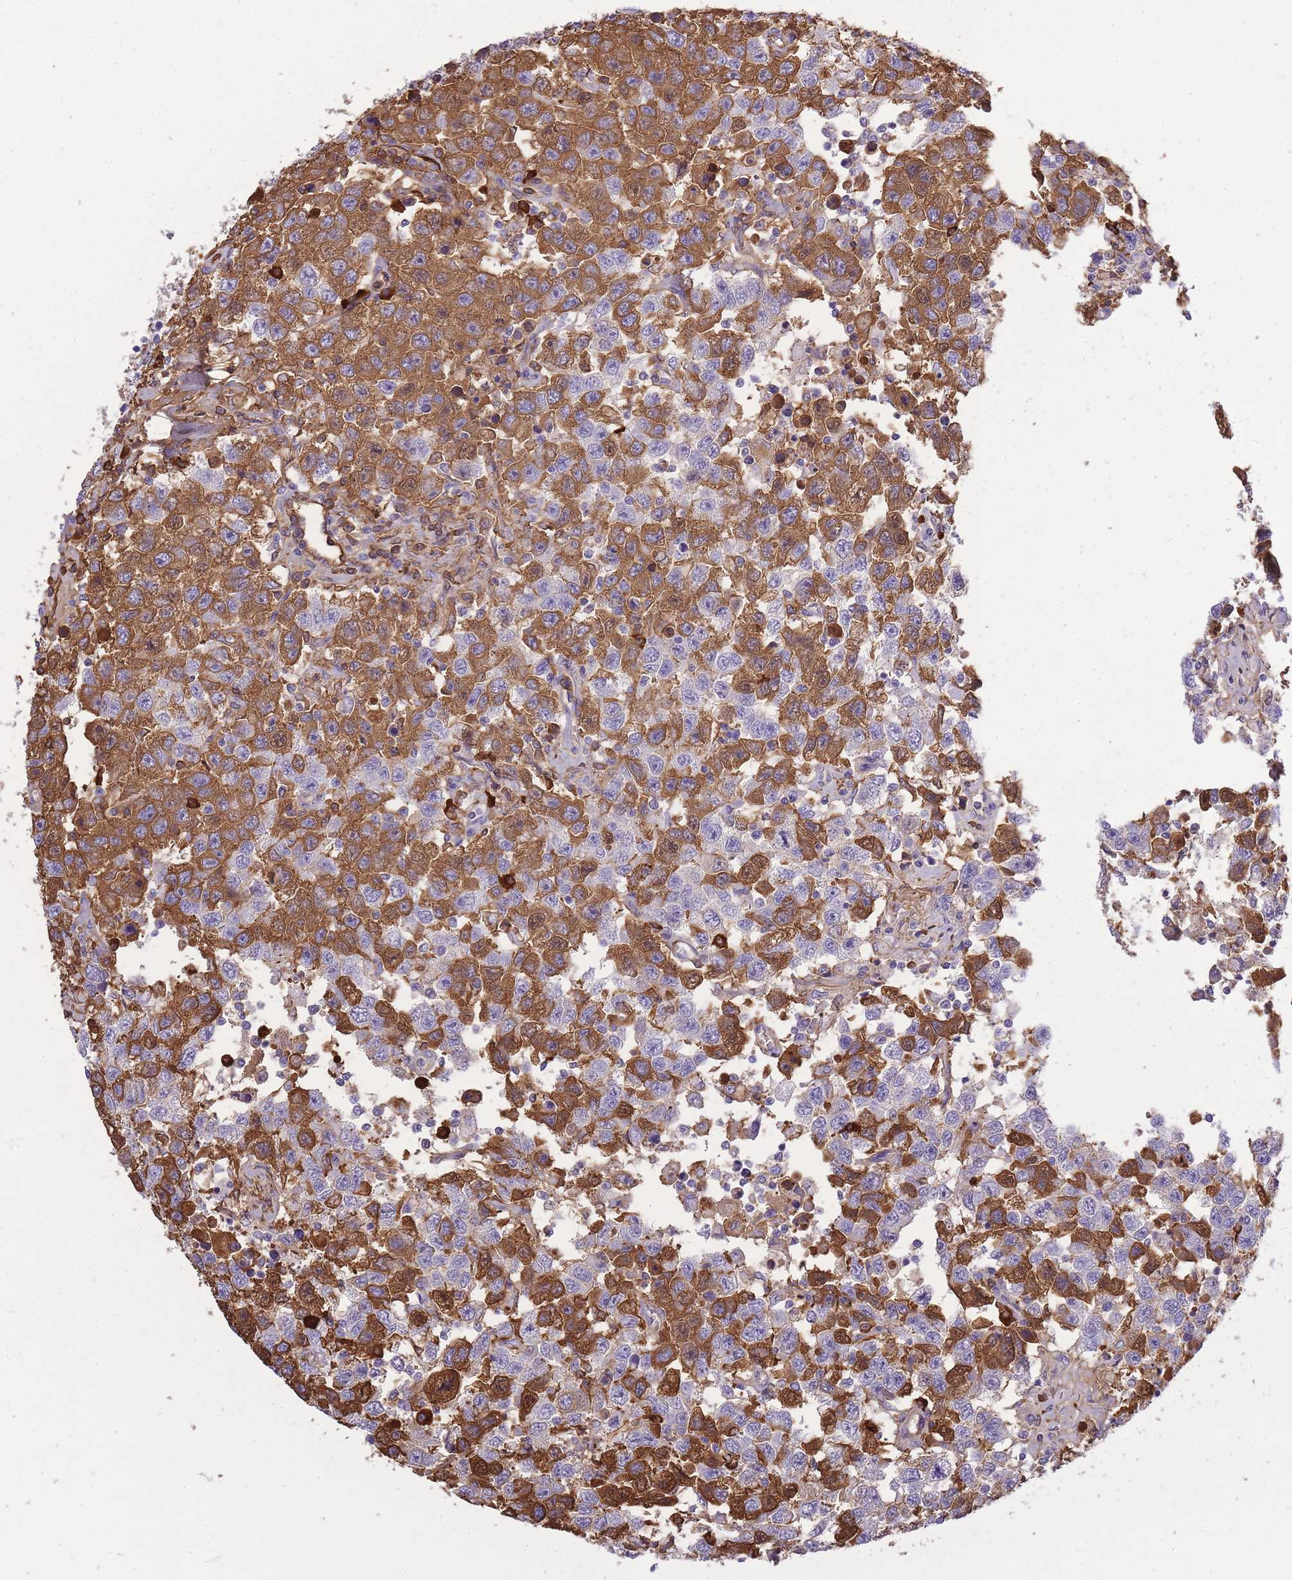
{"staining": {"intensity": "strong", "quantity": "25%-75%", "location": "cytoplasmic/membranous"}, "tissue": "testis cancer", "cell_type": "Tumor cells", "image_type": "cancer", "snomed": [{"axis": "morphology", "description": "Seminoma, NOS"}, {"axis": "topography", "description": "Testis"}], "caption": "A photomicrograph showing strong cytoplasmic/membranous expression in approximately 25%-75% of tumor cells in testis cancer, as visualized by brown immunohistochemical staining.", "gene": "IGKV1D-42", "patient": {"sex": "male", "age": 41}}